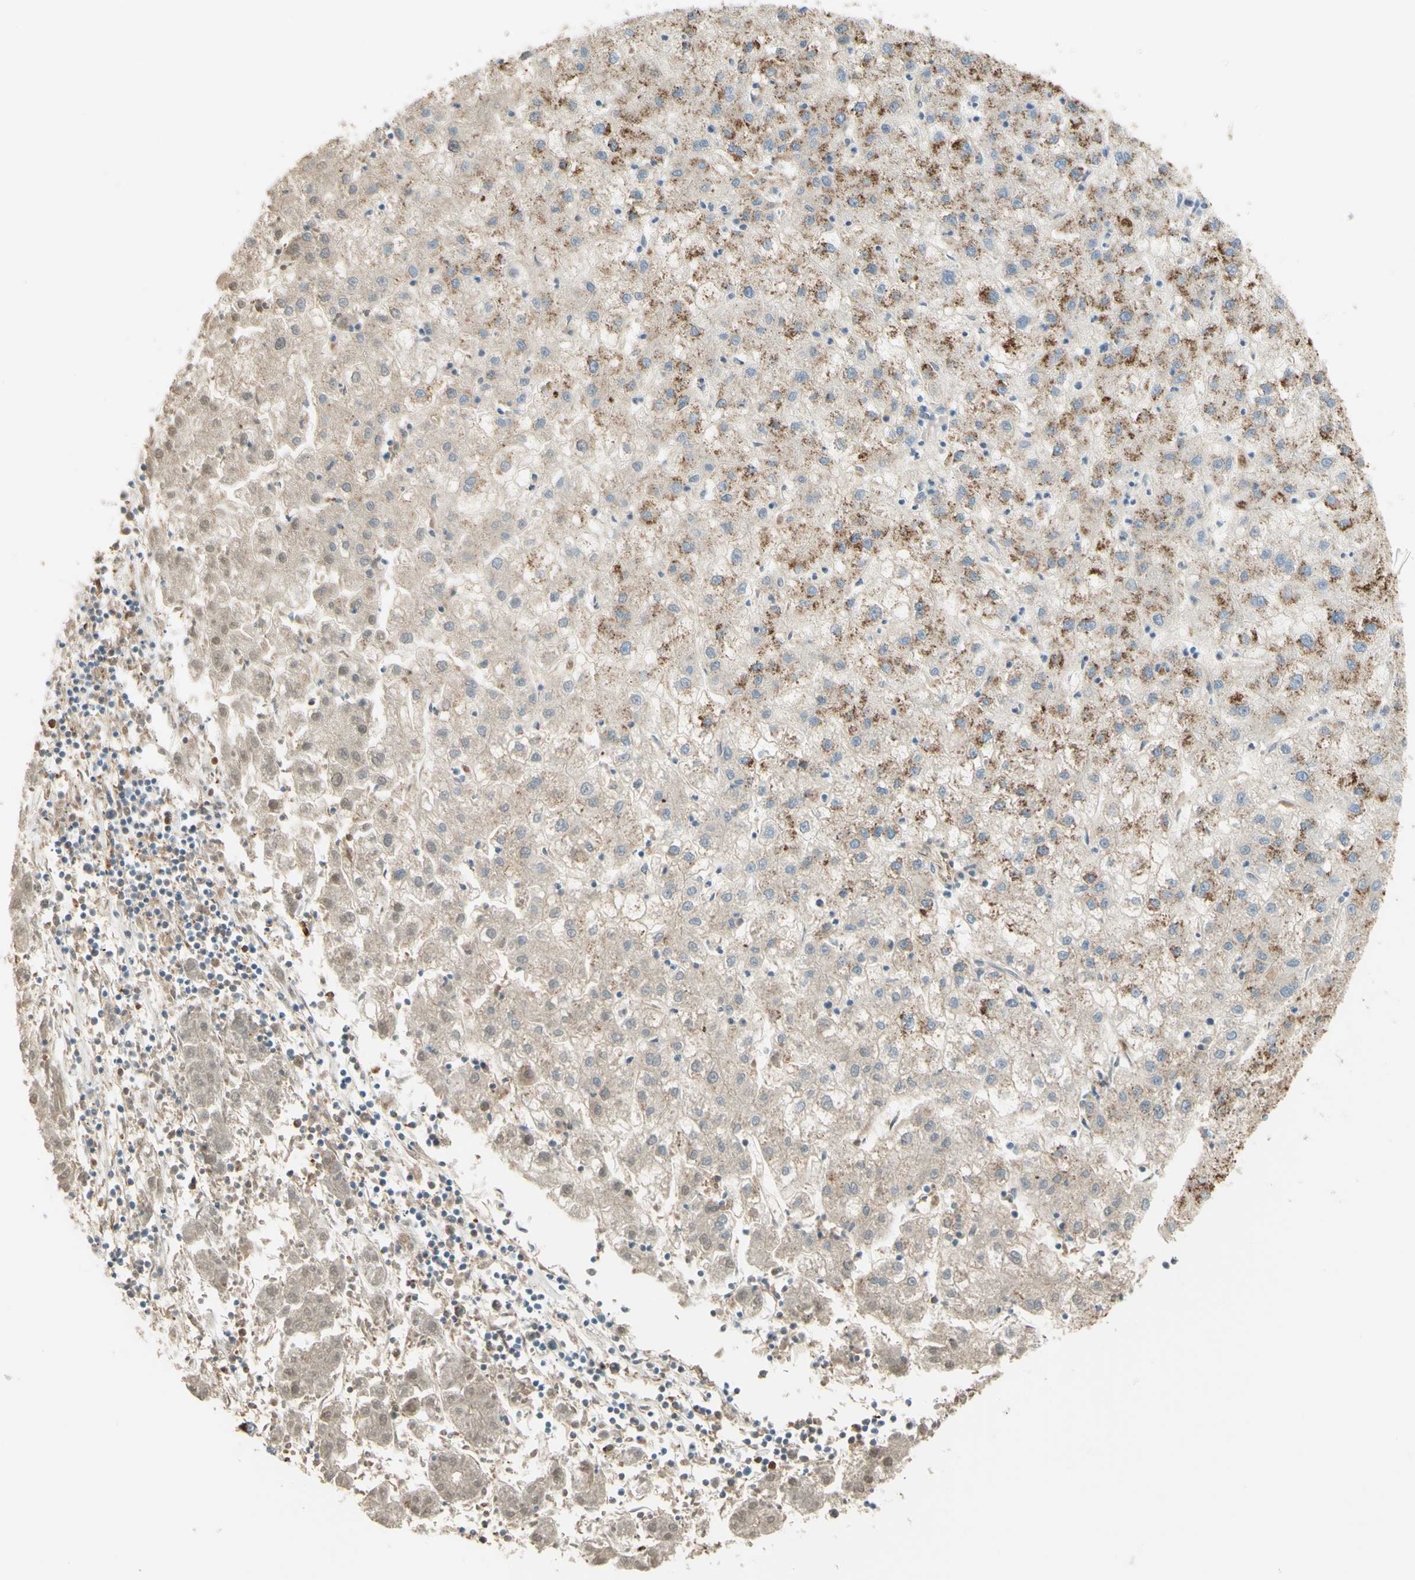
{"staining": {"intensity": "strong", "quantity": "25%-75%", "location": "cytoplasmic/membranous"}, "tissue": "liver cancer", "cell_type": "Tumor cells", "image_type": "cancer", "snomed": [{"axis": "morphology", "description": "Carcinoma, Hepatocellular, NOS"}, {"axis": "topography", "description": "Liver"}], "caption": "Tumor cells demonstrate high levels of strong cytoplasmic/membranous positivity in approximately 25%-75% of cells in human liver hepatocellular carcinoma.", "gene": "ANGPT2", "patient": {"sex": "male", "age": 72}}